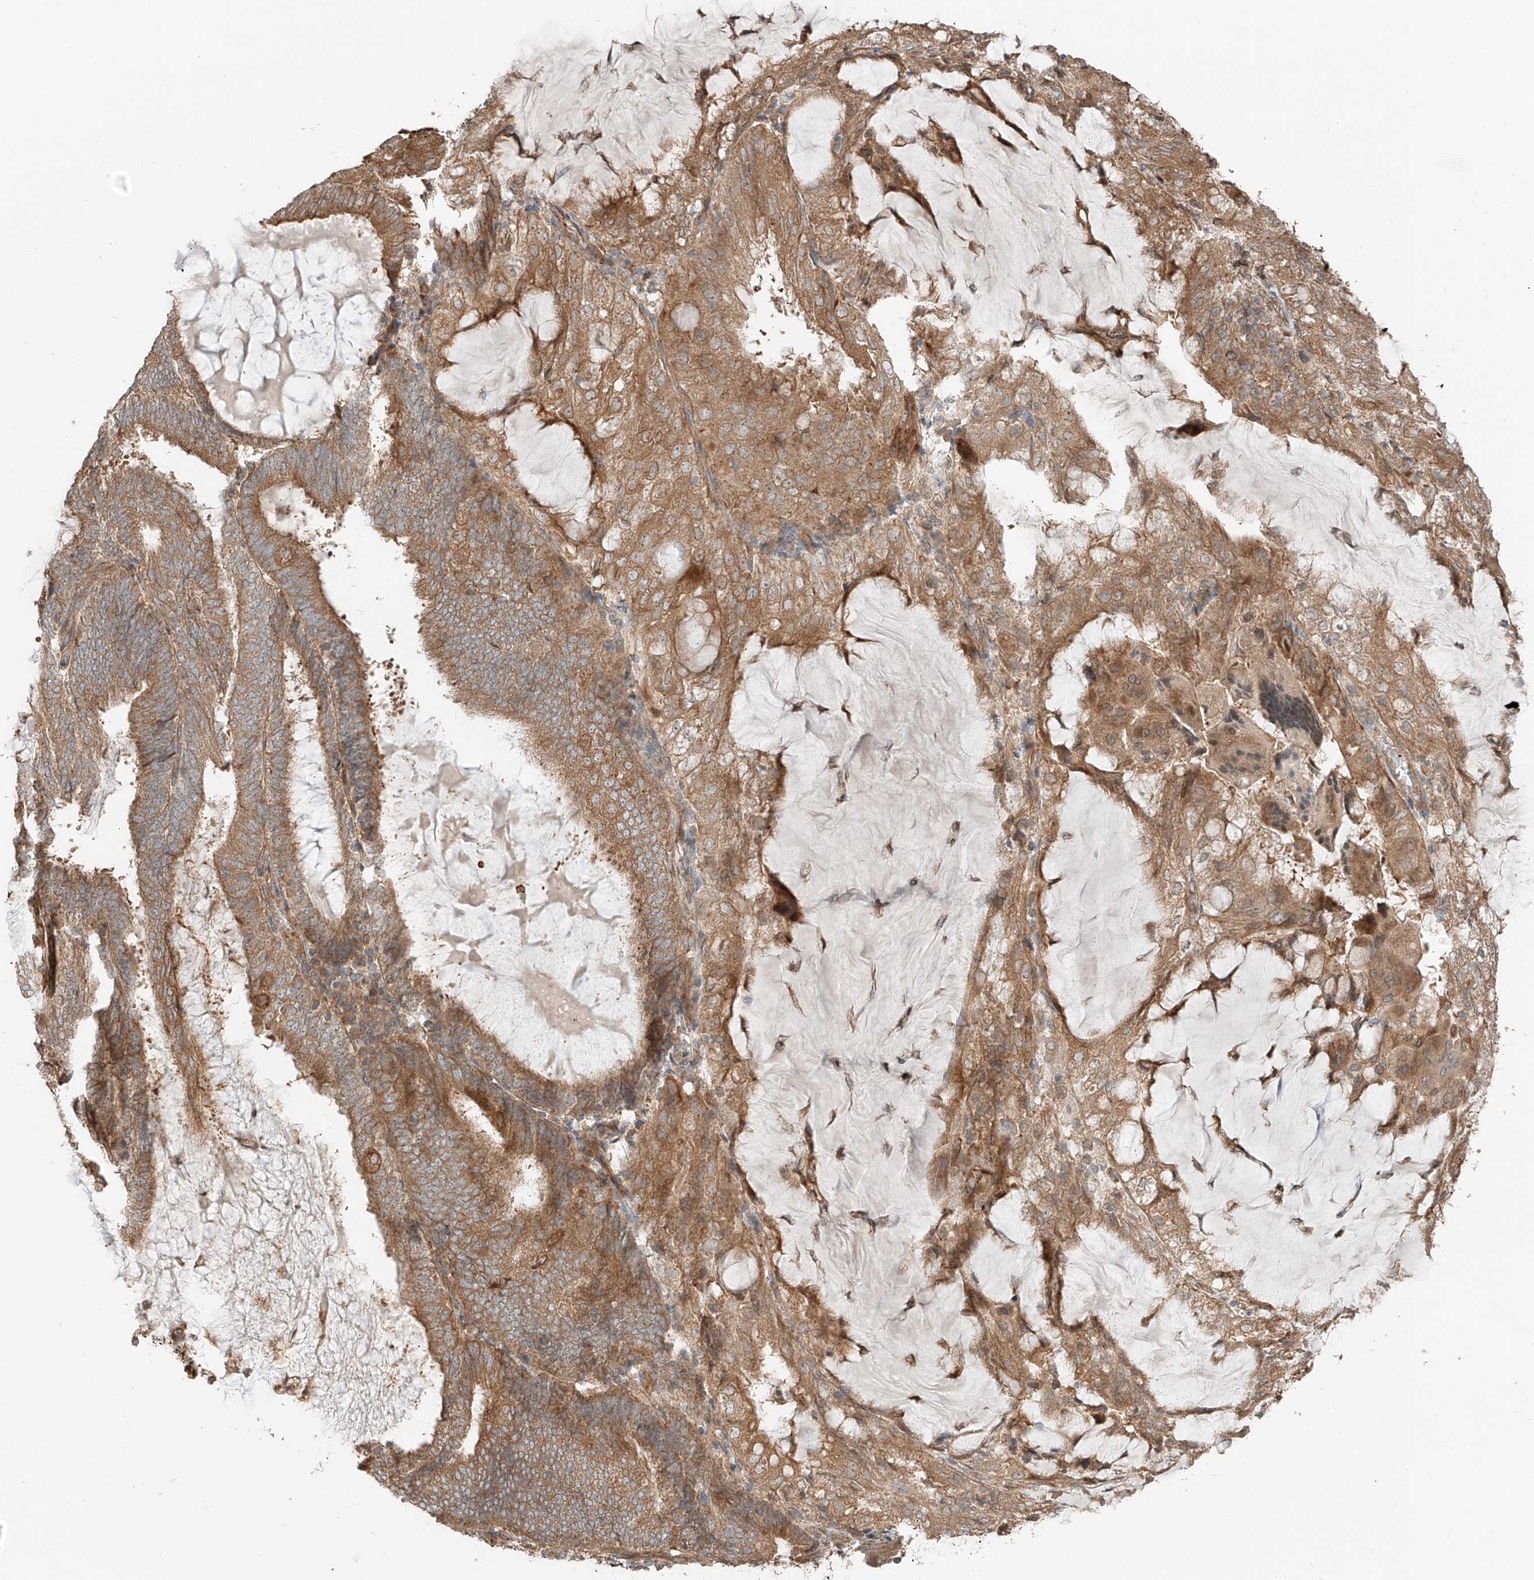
{"staining": {"intensity": "moderate", "quantity": ">75%", "location": "cytoplasmic/membranous"}, "tissue": "endometrial cancer", "cell_type": "Tumor cells", "image_type": "cancer", "snomed": [{"axis": "morphology", "description": "Adenocarcinoma, NOS"}, {"axis": "topography", "description": "Endometrium"}], "caption": "About >75% of tumor cells in human endometrial adenocarcinoma reveal moderate cytoplasmic/membranous protein positivity as visualized by brown immunohistochemical staining.", "gene": "CEP162", "patient": {"sex": "female", "age": 81}}